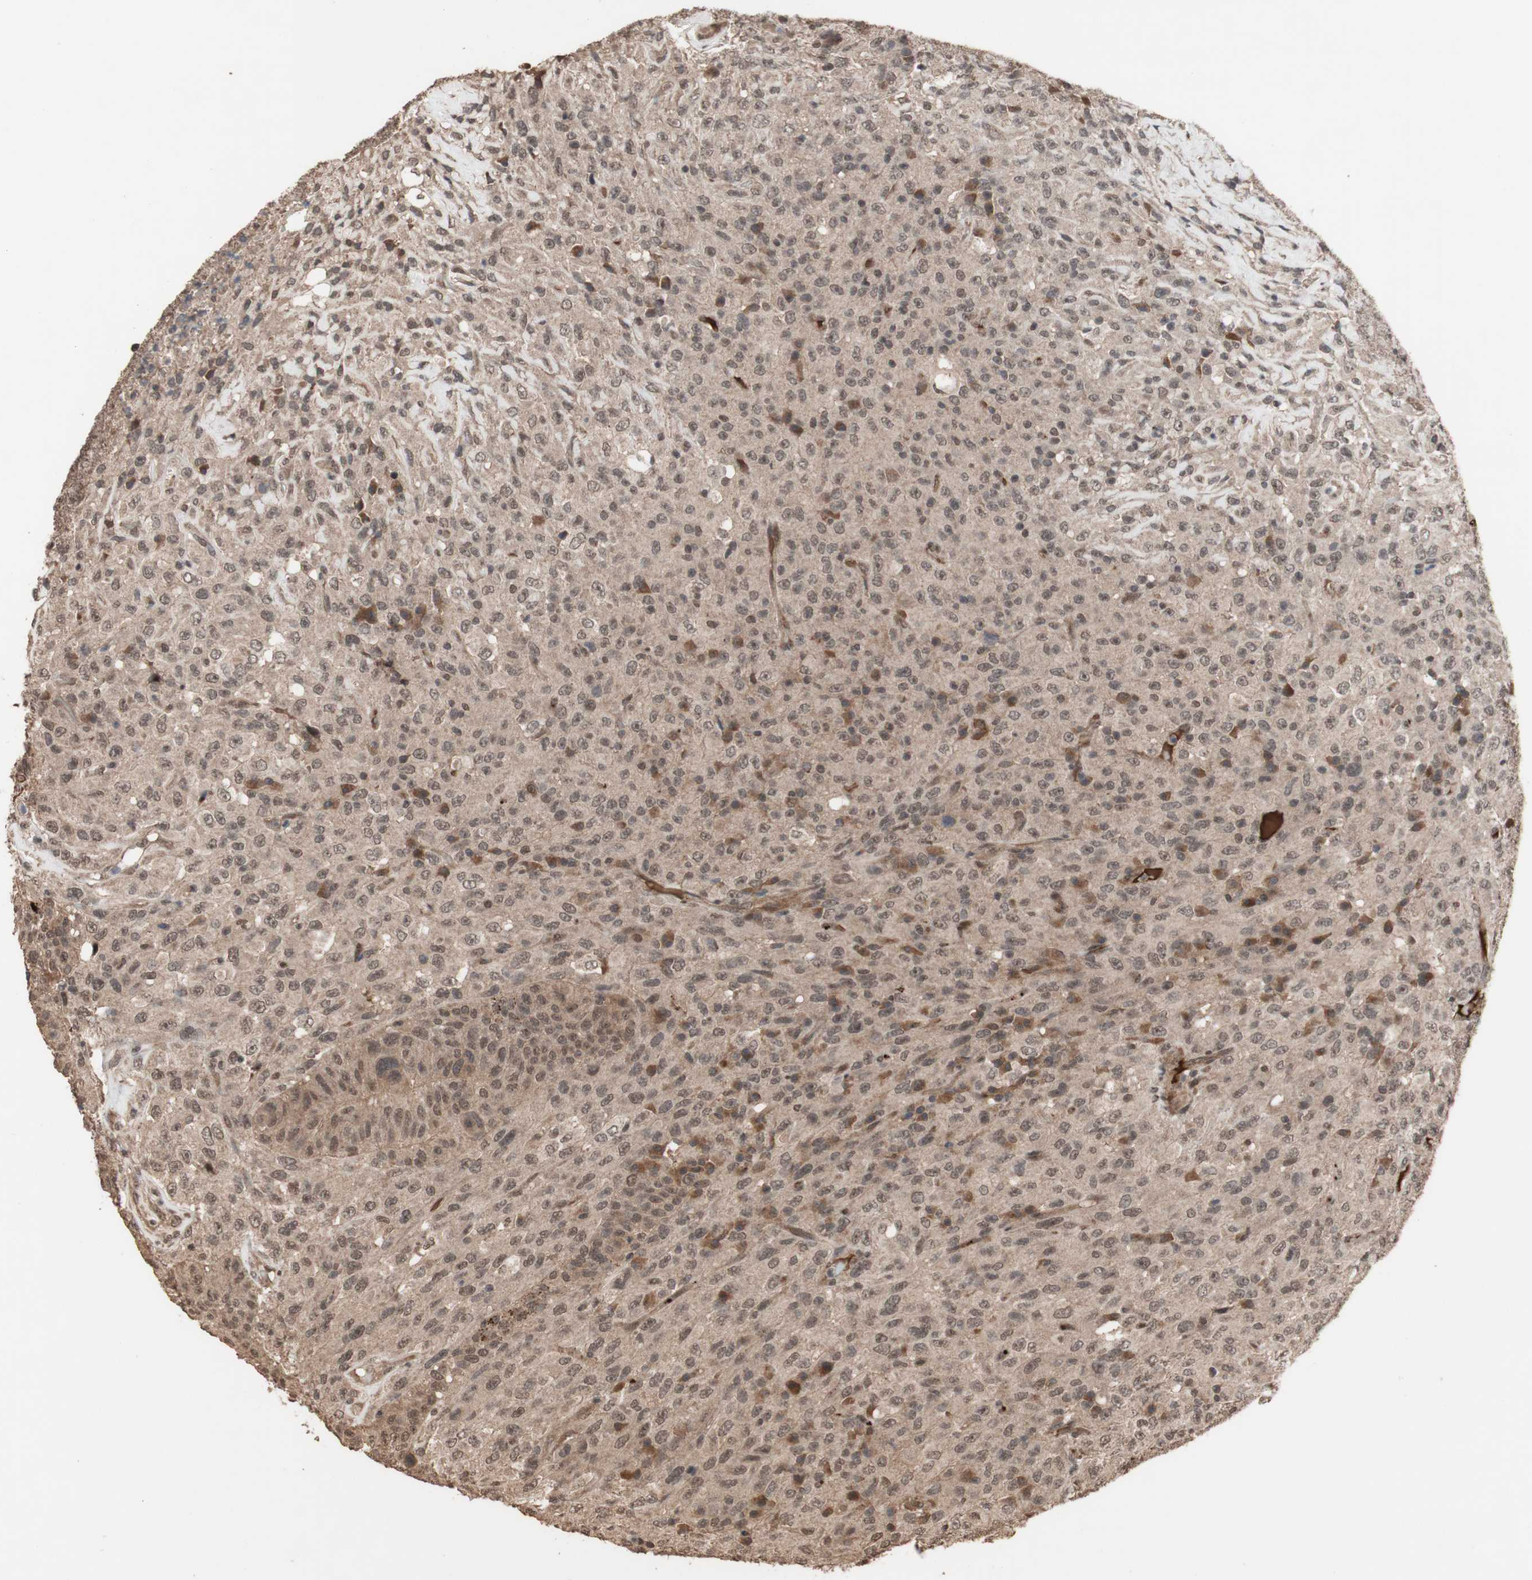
{"staining": {"intensity": "moderate", "quantity": ">75%", "location": "cytoplasmic/membranous"}, "tissue": "urothelial cancer", "cell_type": "Tumor cells", "image_type": "cancer", "snomed": [{"axis": "morphology", "description": "Urothelial carcinoma, High grade"}, {"axis": "topography", "description": "Urinary bladder"}], "caption": "Protein staining exhibits moderate cytoplasmic/membranous positivity in about >75% of tumor cells in high-grade urothelial carcinoma.", "gene": "KANSL1", "patient": {"sex": "male", "age": 66}}